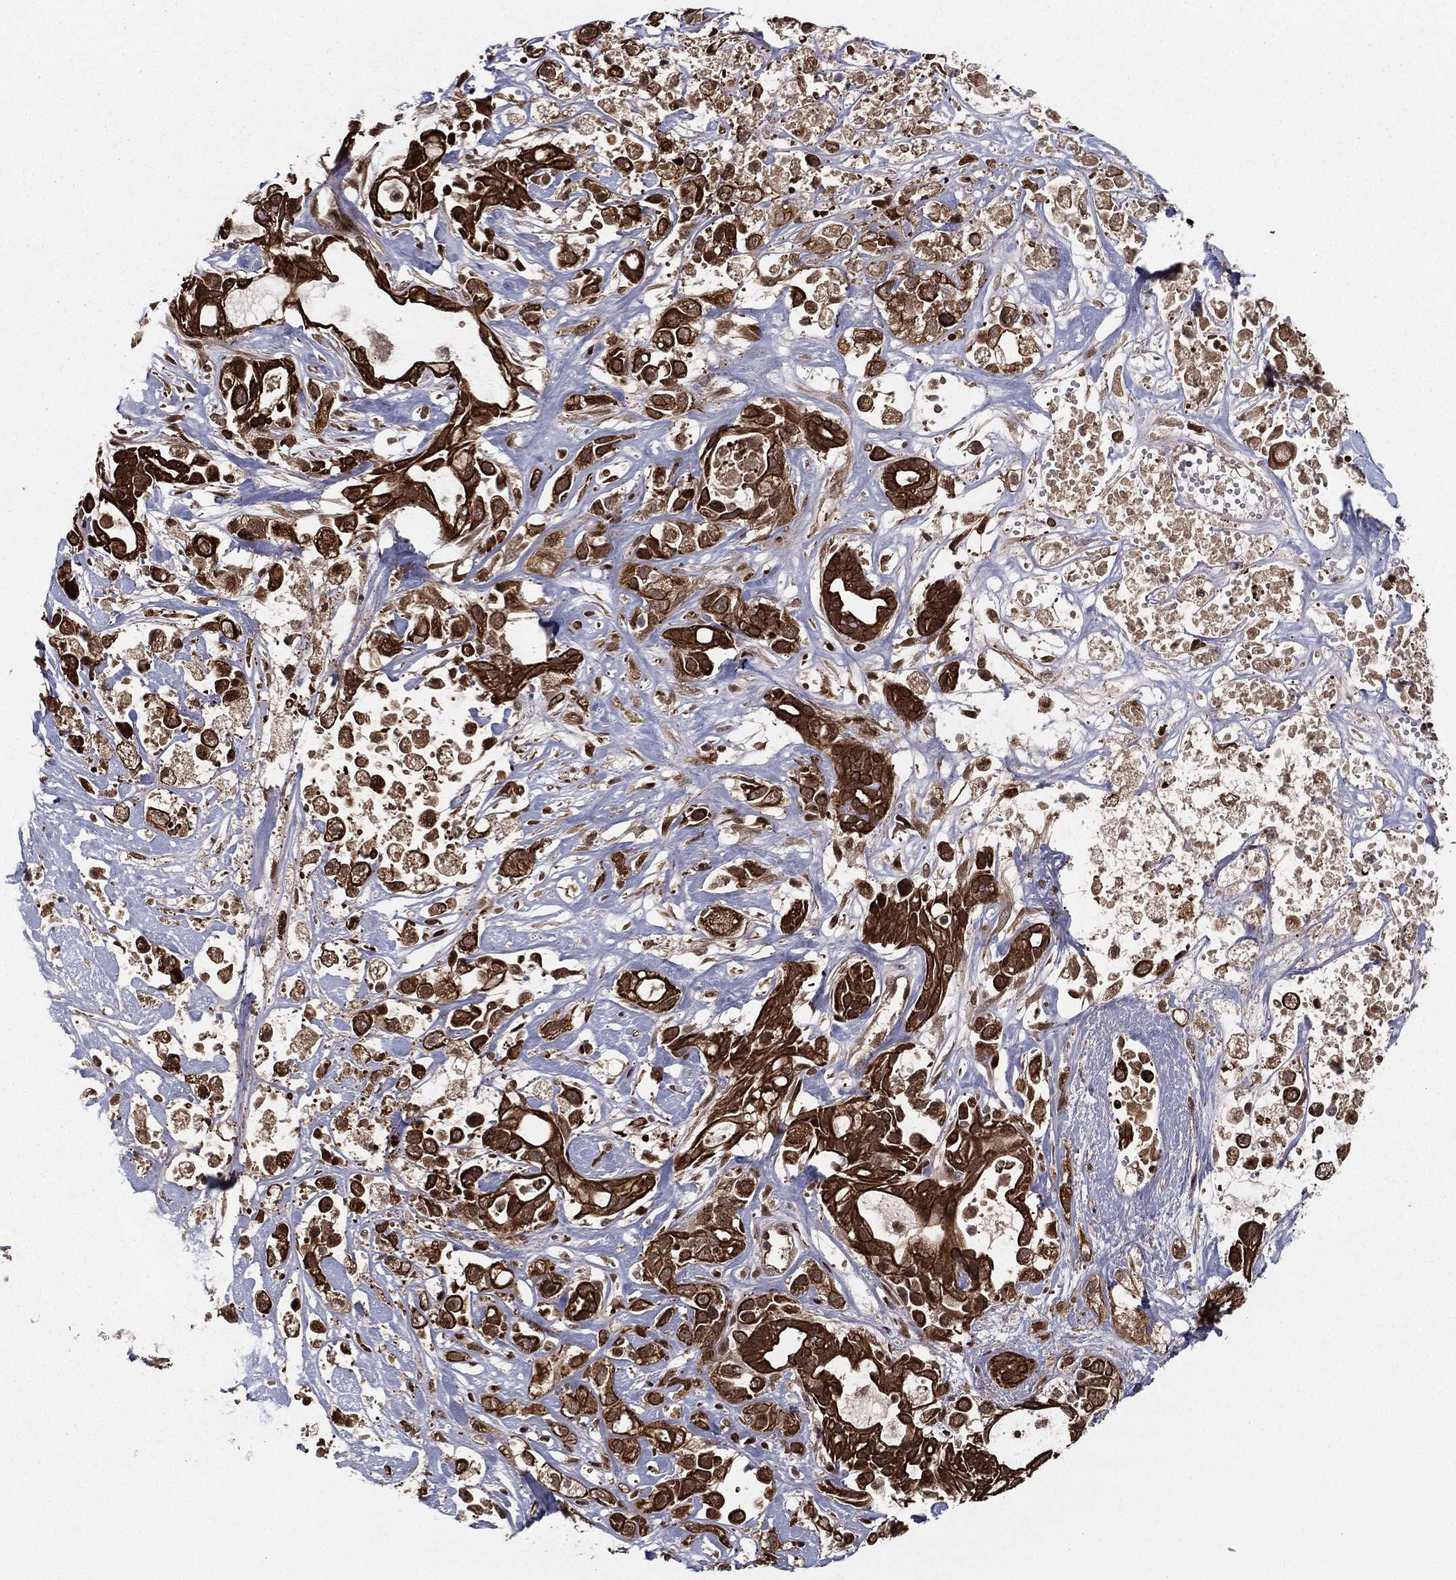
{"staining": {"intensity": "strong", "quantity": ">75%", "location": "cytoplasmic/membranous"}, "tissue": "pancreatic cancer", "cell_type": "Tumor cells", "image_type": "cancer", "snomed": [{"axis": "morphology", "description": "Adenocarcinoma, NOS"}, {"axis": "topography", "description": "Pancreas"}], "caption": "Tumor cells exhibit high levels of strong cytoplasmic/membranous positivity in about >75% of cells in adenocarcinoma (pancreatic).", "gene": "SLC6A6", "patient": {"sex": "male", "age": 44}}